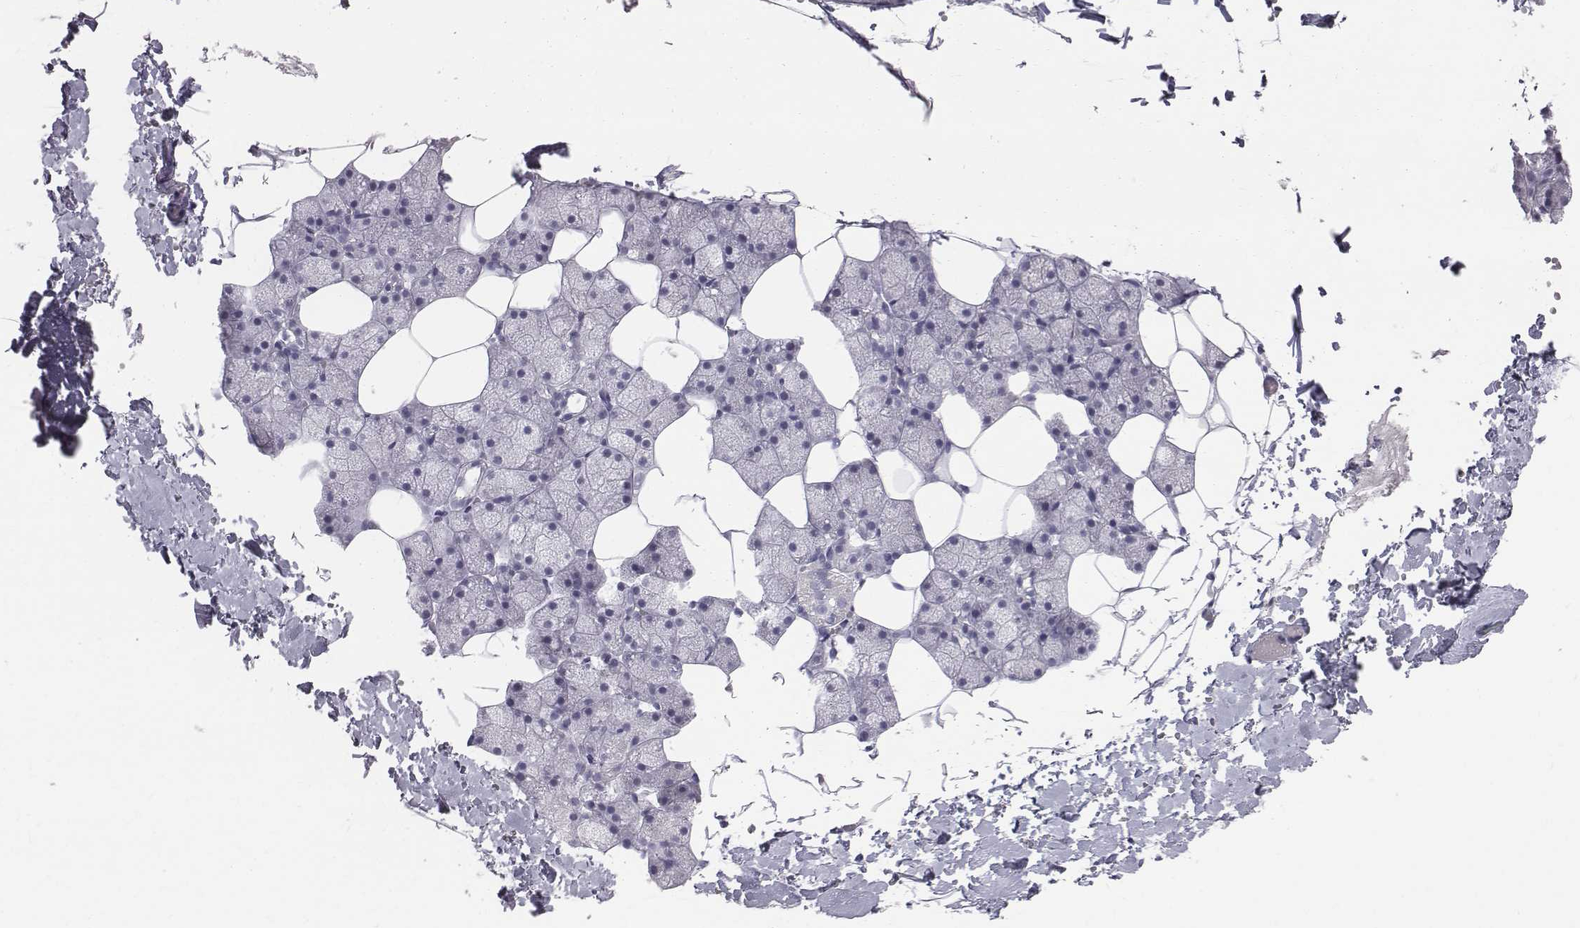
{"staining": {"intensity": "strong", "quantity": "<25%", "location": "cytoplasmic/membranous"}, "tissue": "salivary gland", "cell_type": "Glandular cells", "image_type": "normal", "snomed": [{"axis": "morphology", "description": "Normal tissue, NOS"}, {"axis": "topography", "description": "Salivary gland"}], "caption": "Strong cytoplasmic/membranous positivity is appreciated in approximately <25% of glandular cells in unremarkable salivary gland. (DAB (3,3'-diaminobenzidine) IHC, brown staining for protein, blue staining for nuclei).", "gene": "C6orf58", "patient": {"sex": "male", "age": 38}}